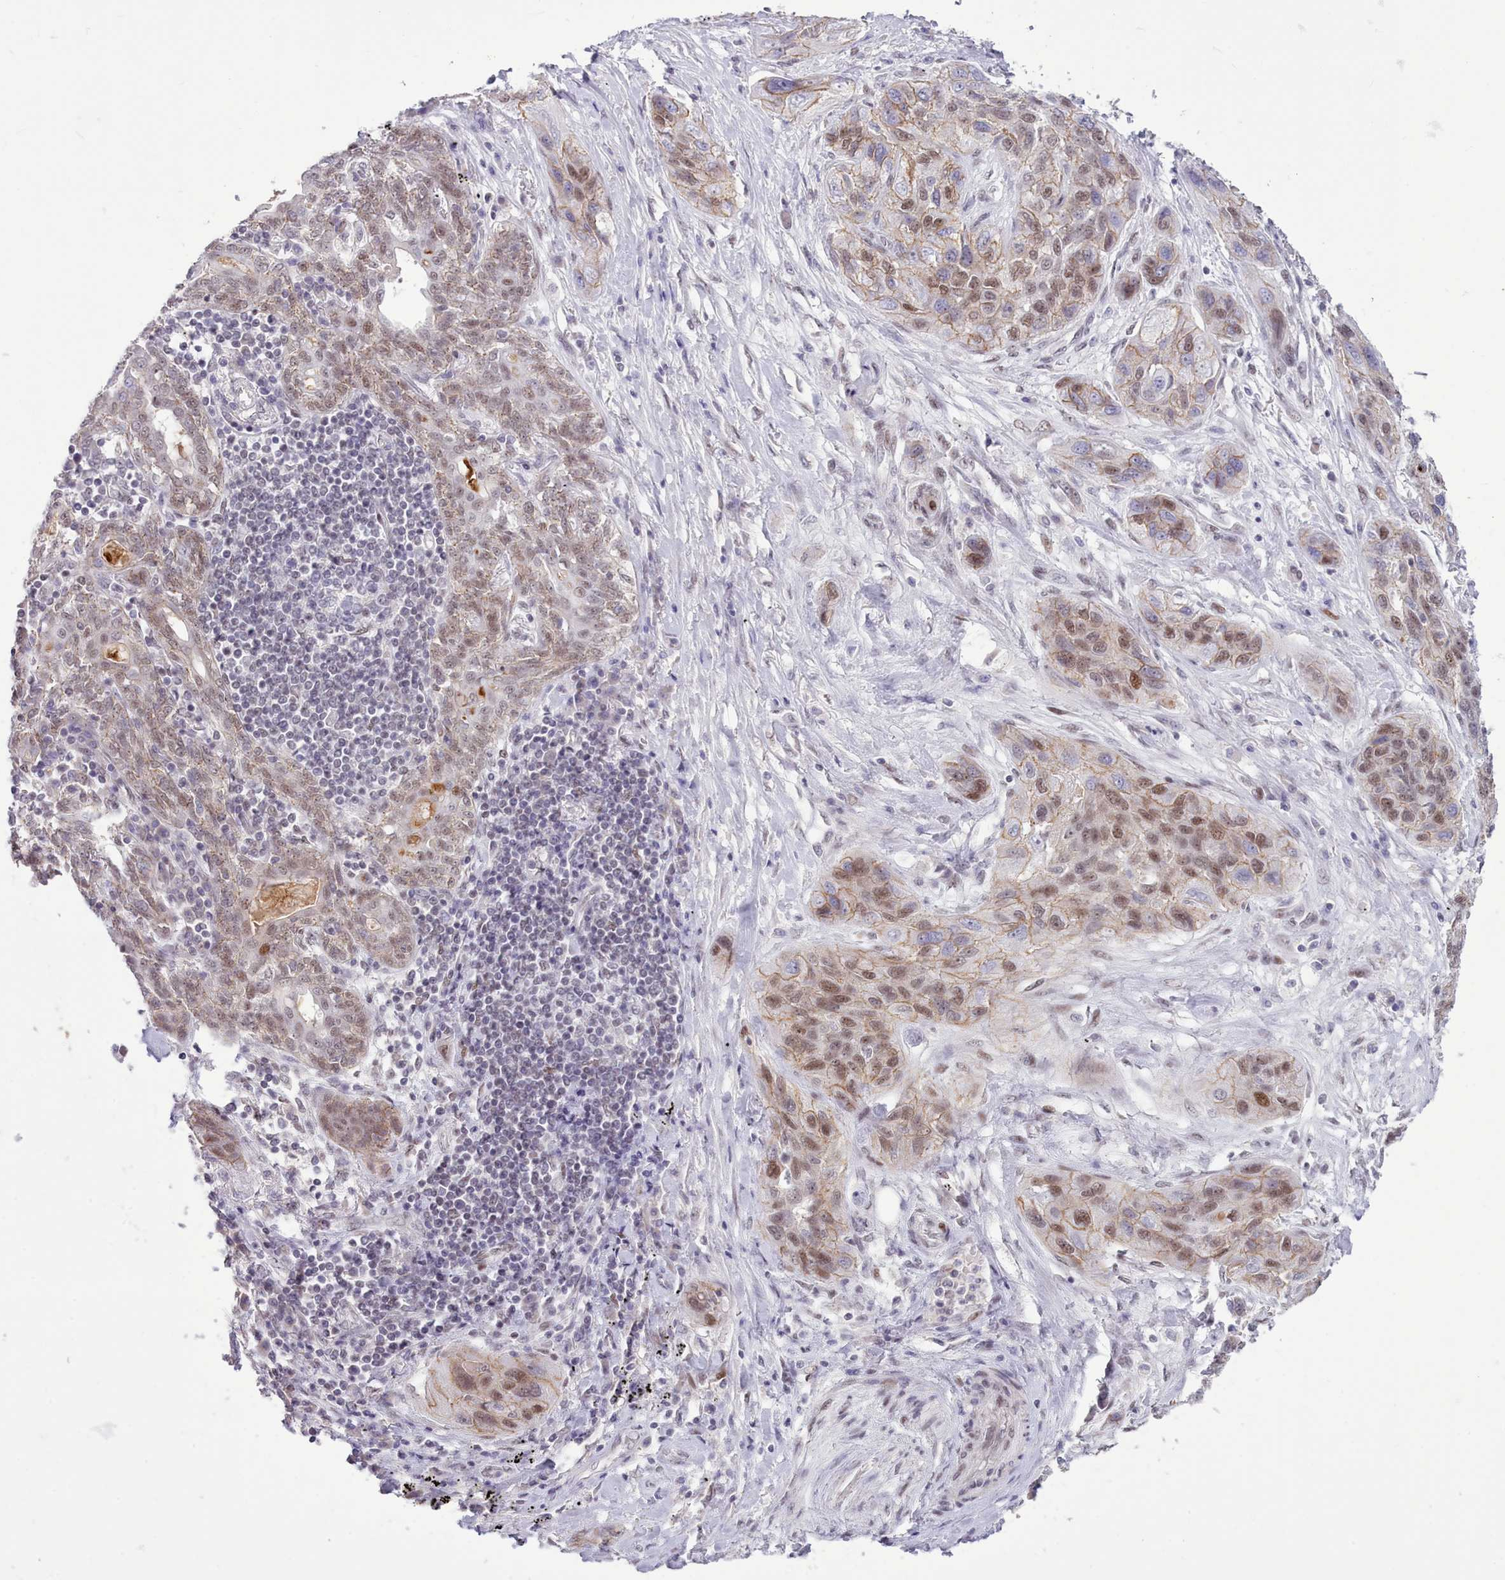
{"staining": {"intensity": "moderate", "quantity": "25%-75%", "location": "cytoplasmic/membranous,nuclear"}, "tissue": "lung cancer", "cell_type": "Tumor cells", "image_type": "cancer", "snomed": [{"axis": "morphology", "description": "Squamous cell carcinoma, NOS"}, {"axis": "topography", "description": "Lung"}], "caption": "Lung squamous cell carcinoma stained with a protein marker demonstrates moderate staining in tumor cells.", "gene": "RFX1", "patient": {"sex": "female", "age": 70}}